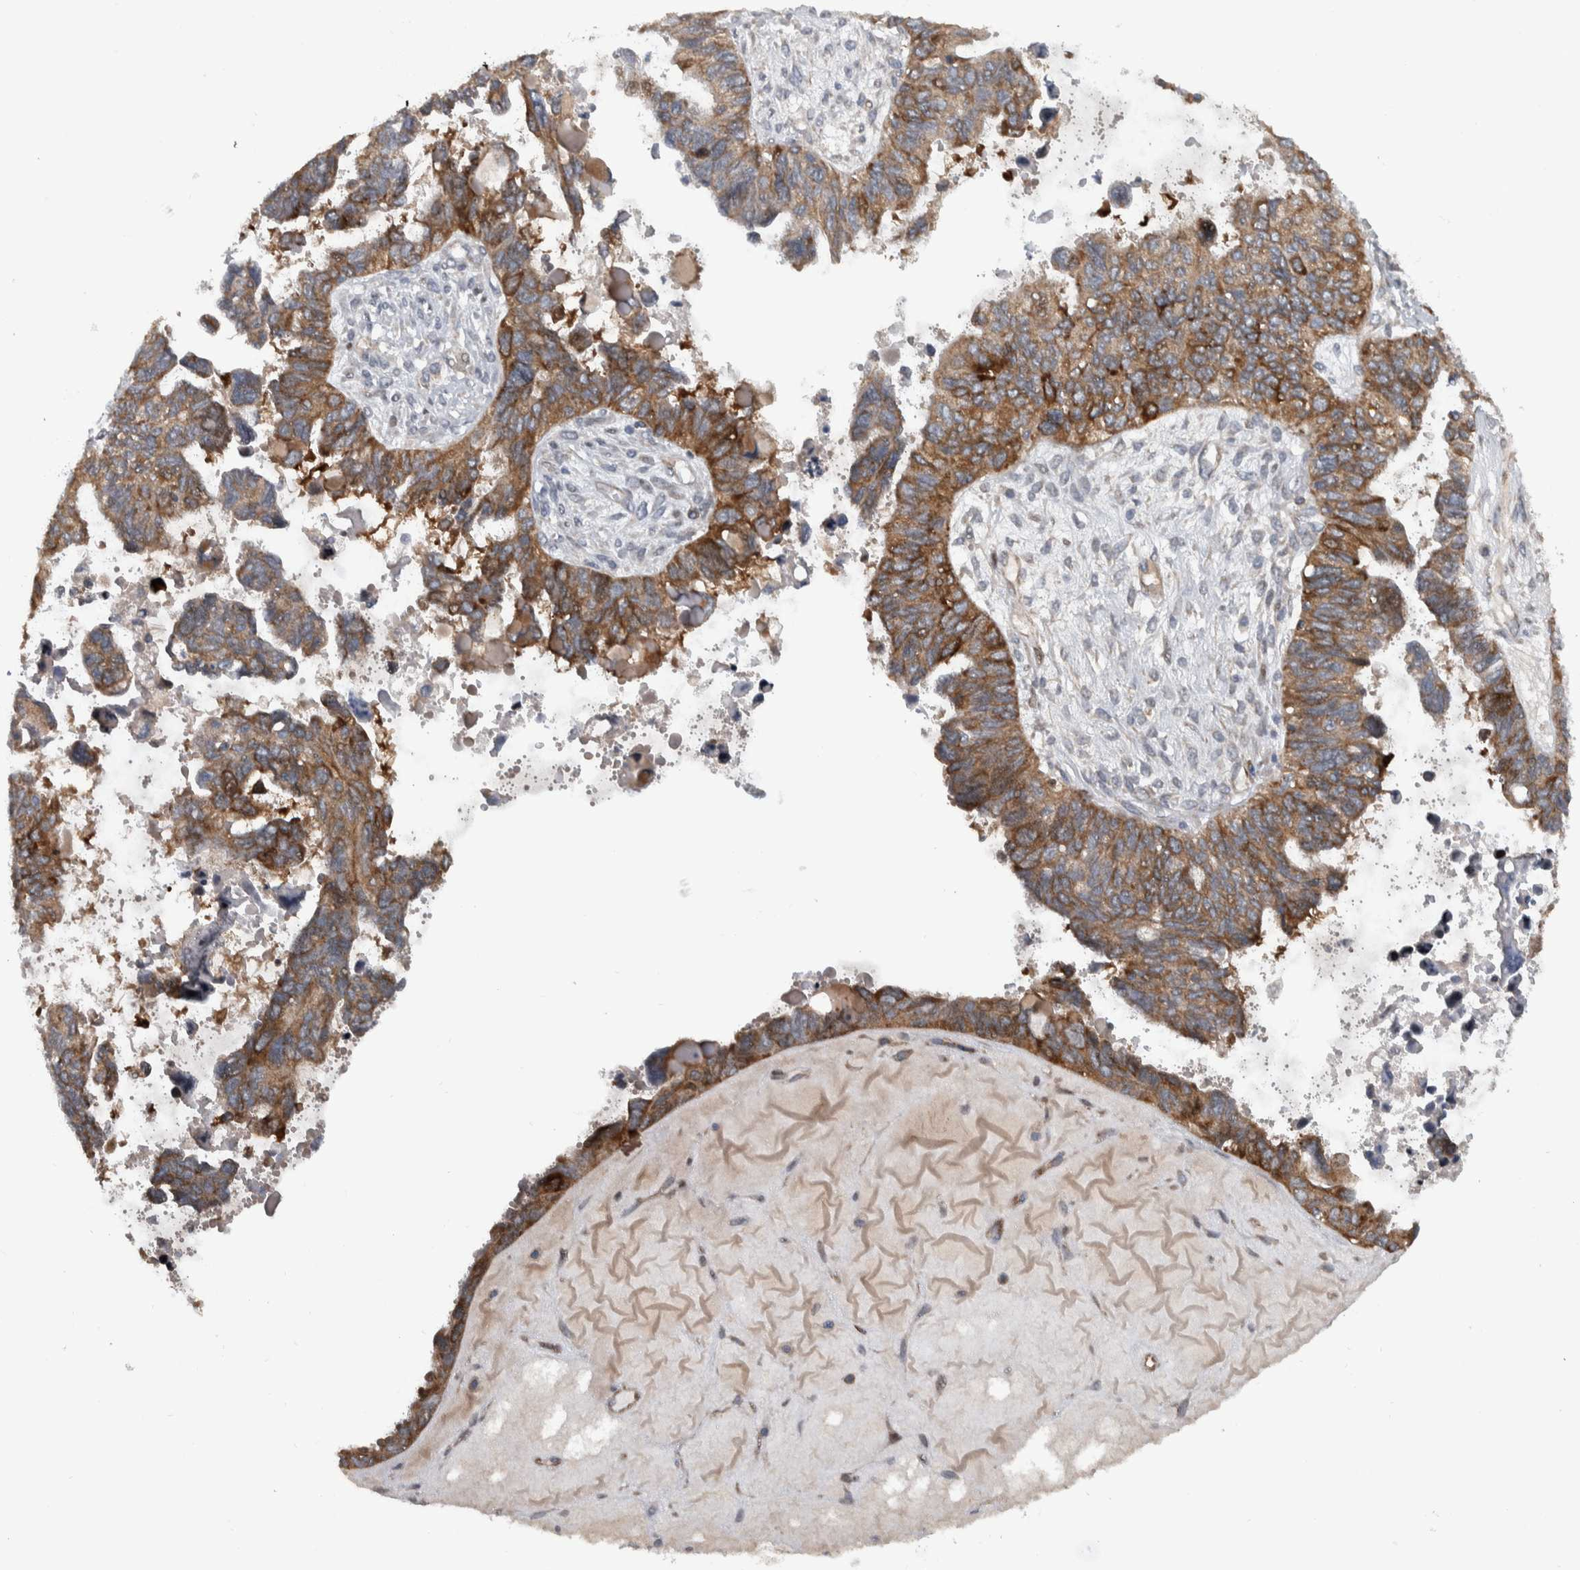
{"staining": {"intensity": "strong", "quantity": ">75%", "location": "cytoplasmic/membranous"}, "tissue": "ovarian cancer", "cell_type": "Tumor cells", "image_type": "cancer", "snomed": [{"axis": "morphology", "description": "Cystadenocarcinoma, serous, NOS"}, {"axis": "topography", "description": "Ovary"}], "caption": "DAB (3,3'-diaminobenzidine) immunohistochemical staining of ovarian cancer demonstrates strong cytoplasmic/membranous protein positivity in approximately >75% of tumor cells.", "gene": "BAIAP2L1", "patient": {"sex": "female", "age": 79}}